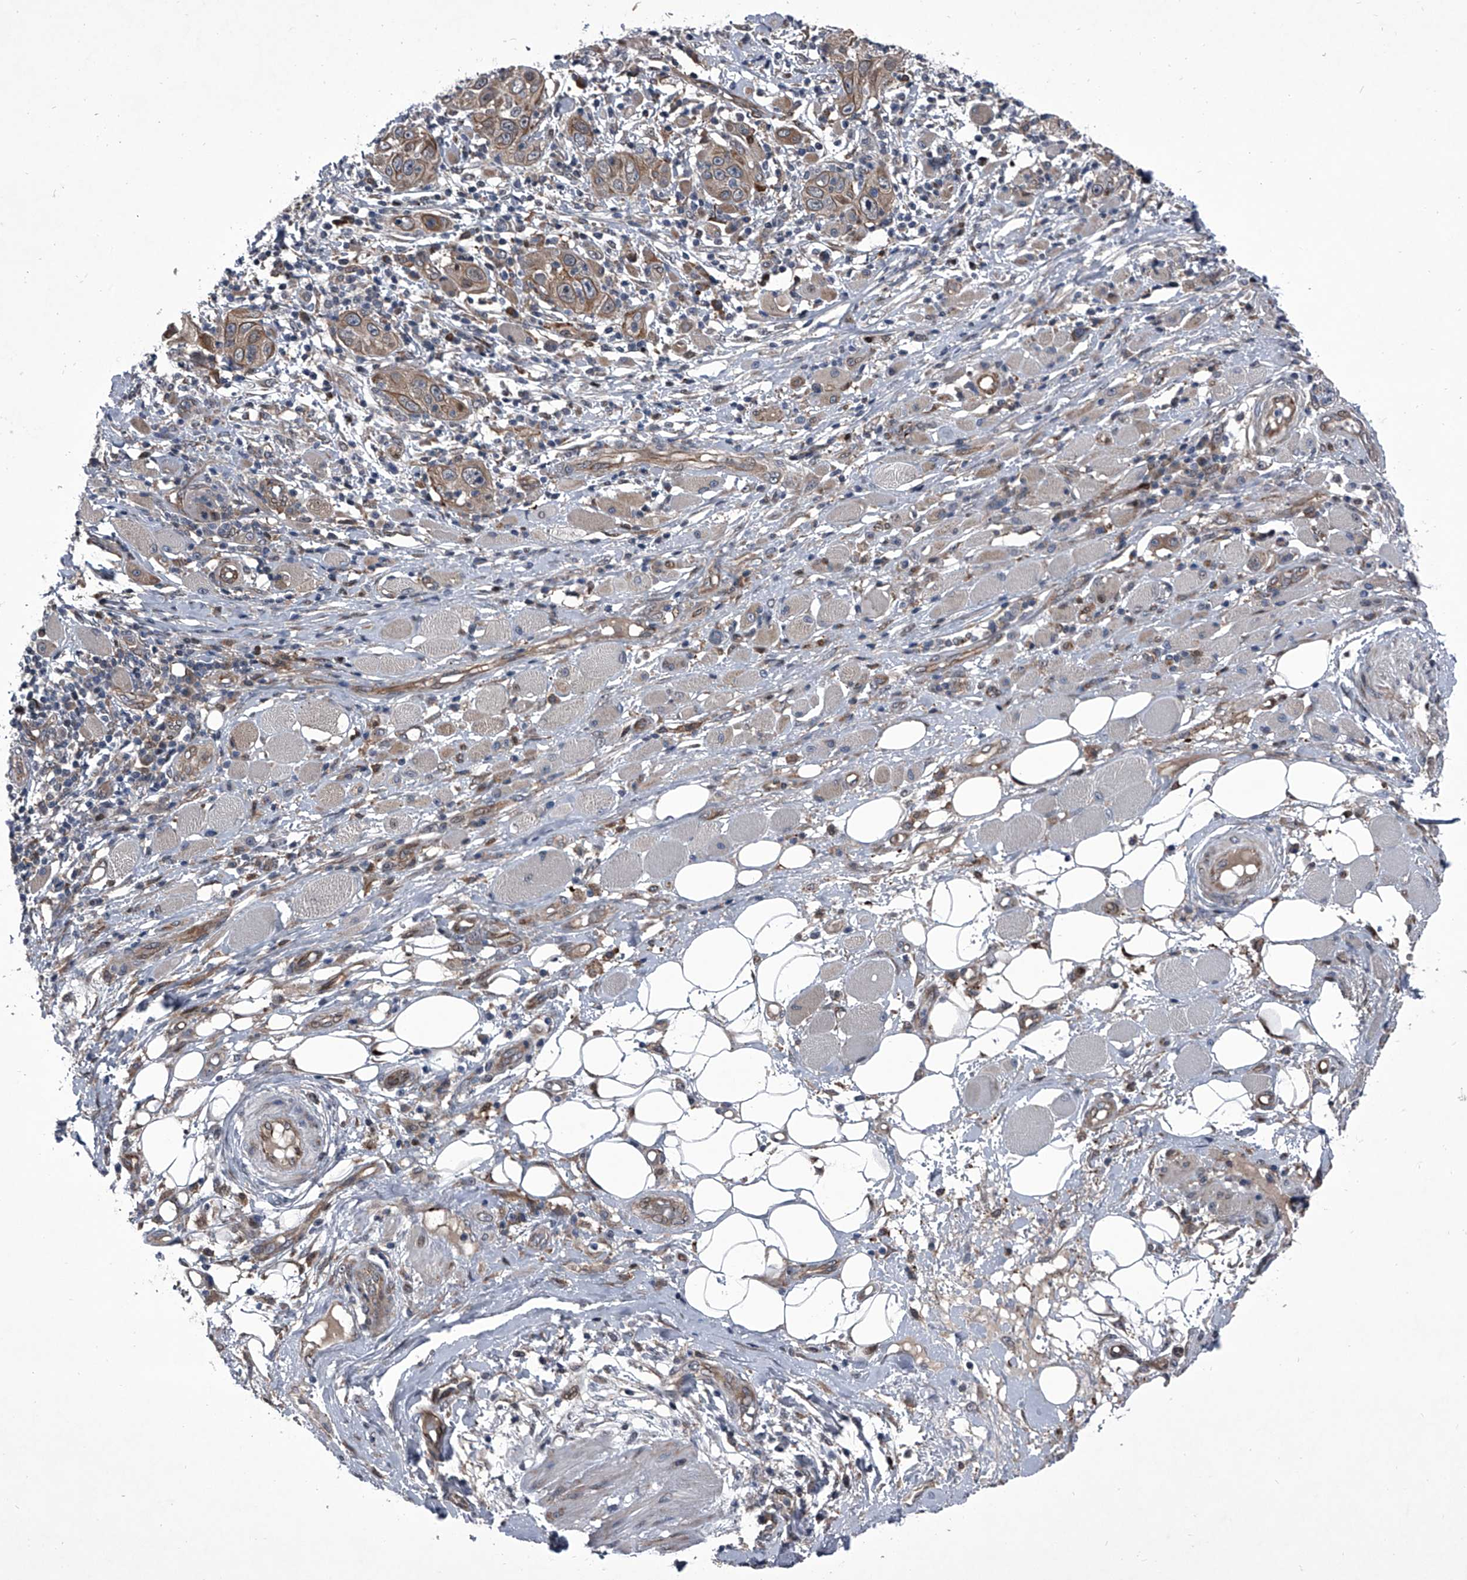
{"staining": {"intensity": "weak", "quantity": ">75%", "location": "cytoplasmic/membranous"}, "tissue": "skin cancer", "cell_type": "Tumor cells", "image_type": "cancer", "snomed": [{"axis": "morphology", "description": "Squamous cell carcinoma, NOS"}, {"axis": "topography", "description": "Skin"}], "caption": "A high-resolution histopathology image shows immunohistochemistry staining of skin cancer, which exhibits weak cytoplasmic/membranous expression in about >75% of tumor cells.", "gene": "ELK4", "patient": {"sex": "female", "age": 88}}